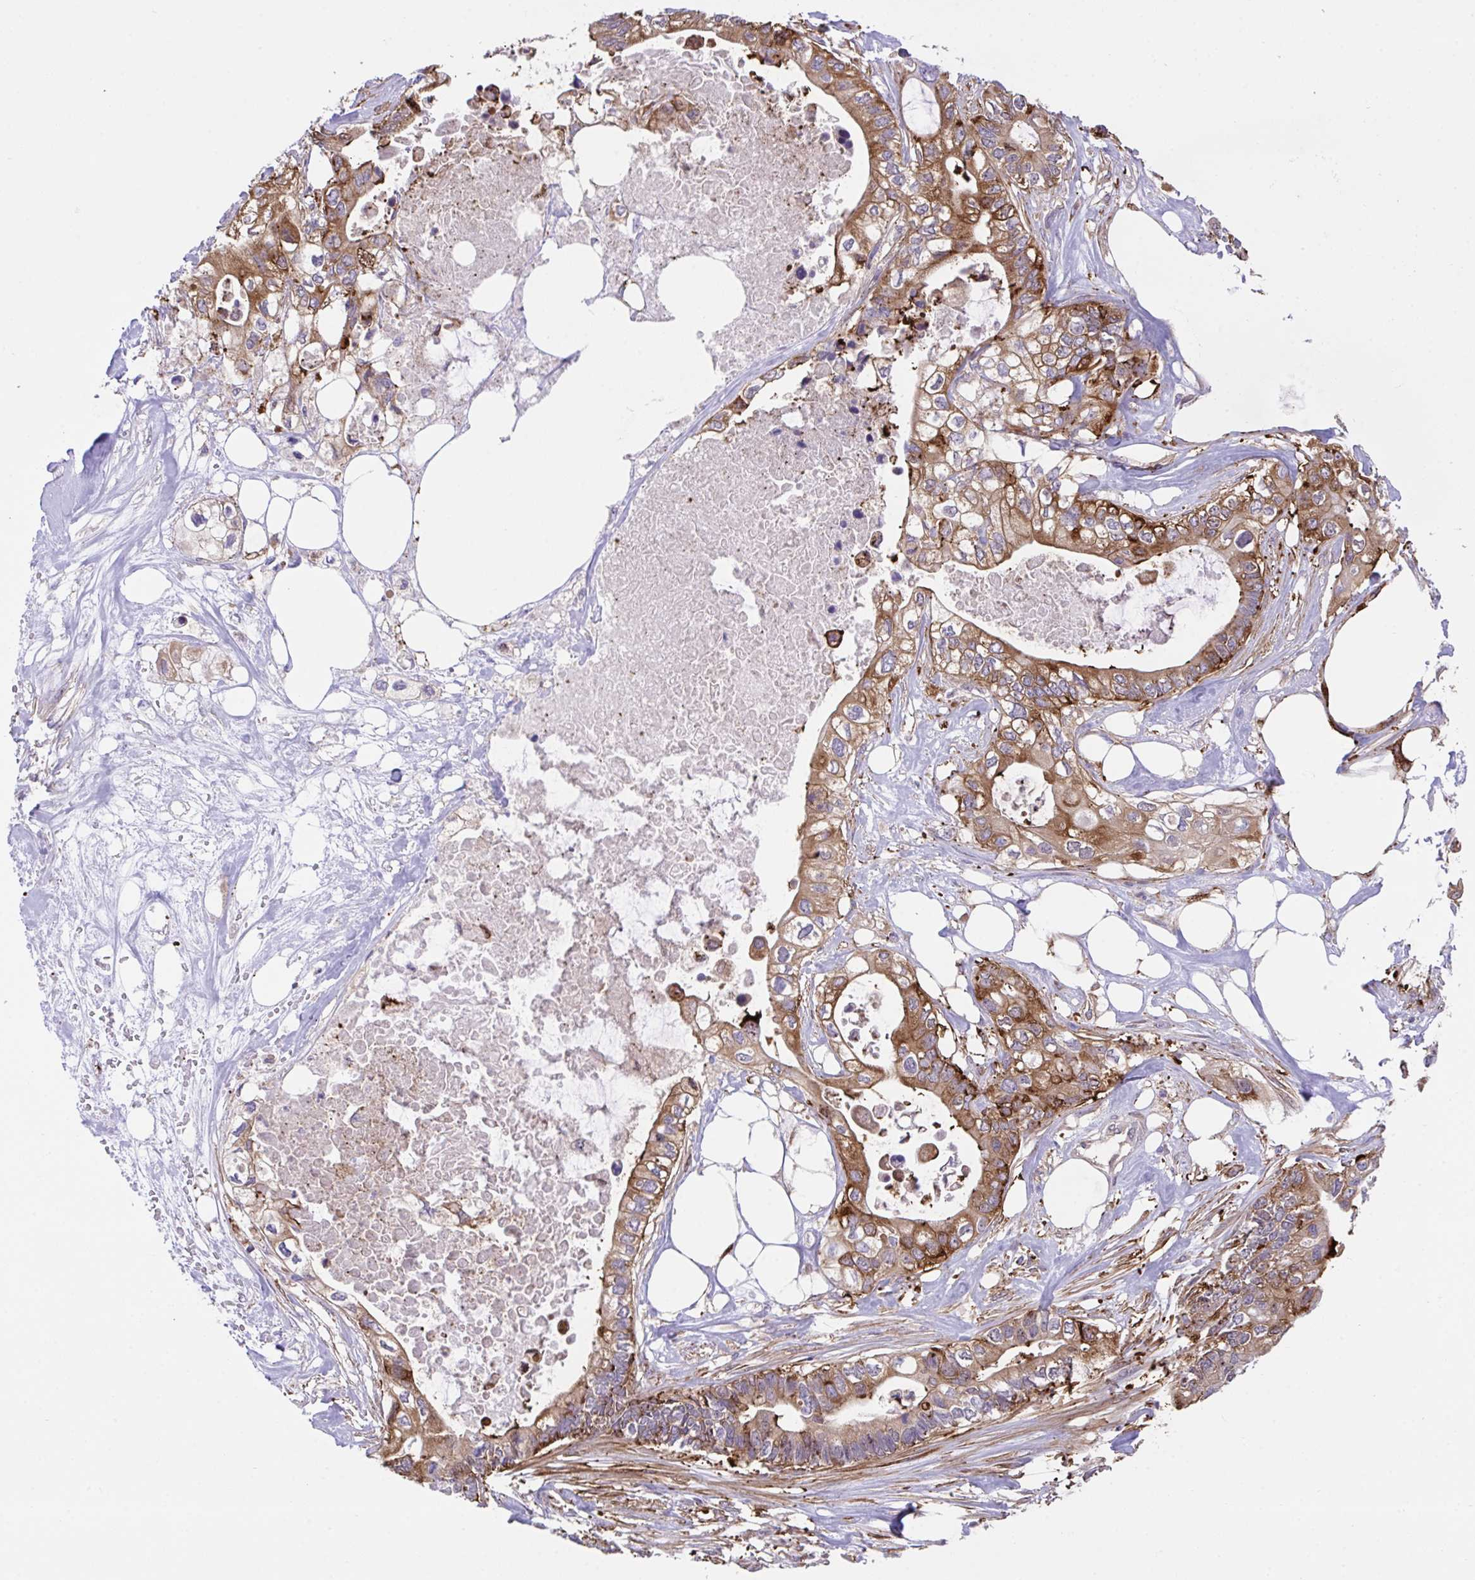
{"staining": {"intensity": "moderate", "quantity": ">75%", "location": "cytoplasmic/membranous"}, "tissue": "pancreatic cancer", "cell_type": "Tumor cells", "image_type": "cancer", "snomed": [{"axis": "morphology", "description": "Adenocarcinoma, NOS"}, {"axis": "topography", "description": "Pancreas"}], "caption": "A high-resolution image shows immunohistochemistry (IHC) staining of adenocarcinoma (pancreatic), which reveals moderate cytoplasmic/membranous expression in approximately >75% of tumor cells.", "gene": "PPIH", "patient": {"sex": "female", "age": 63}}